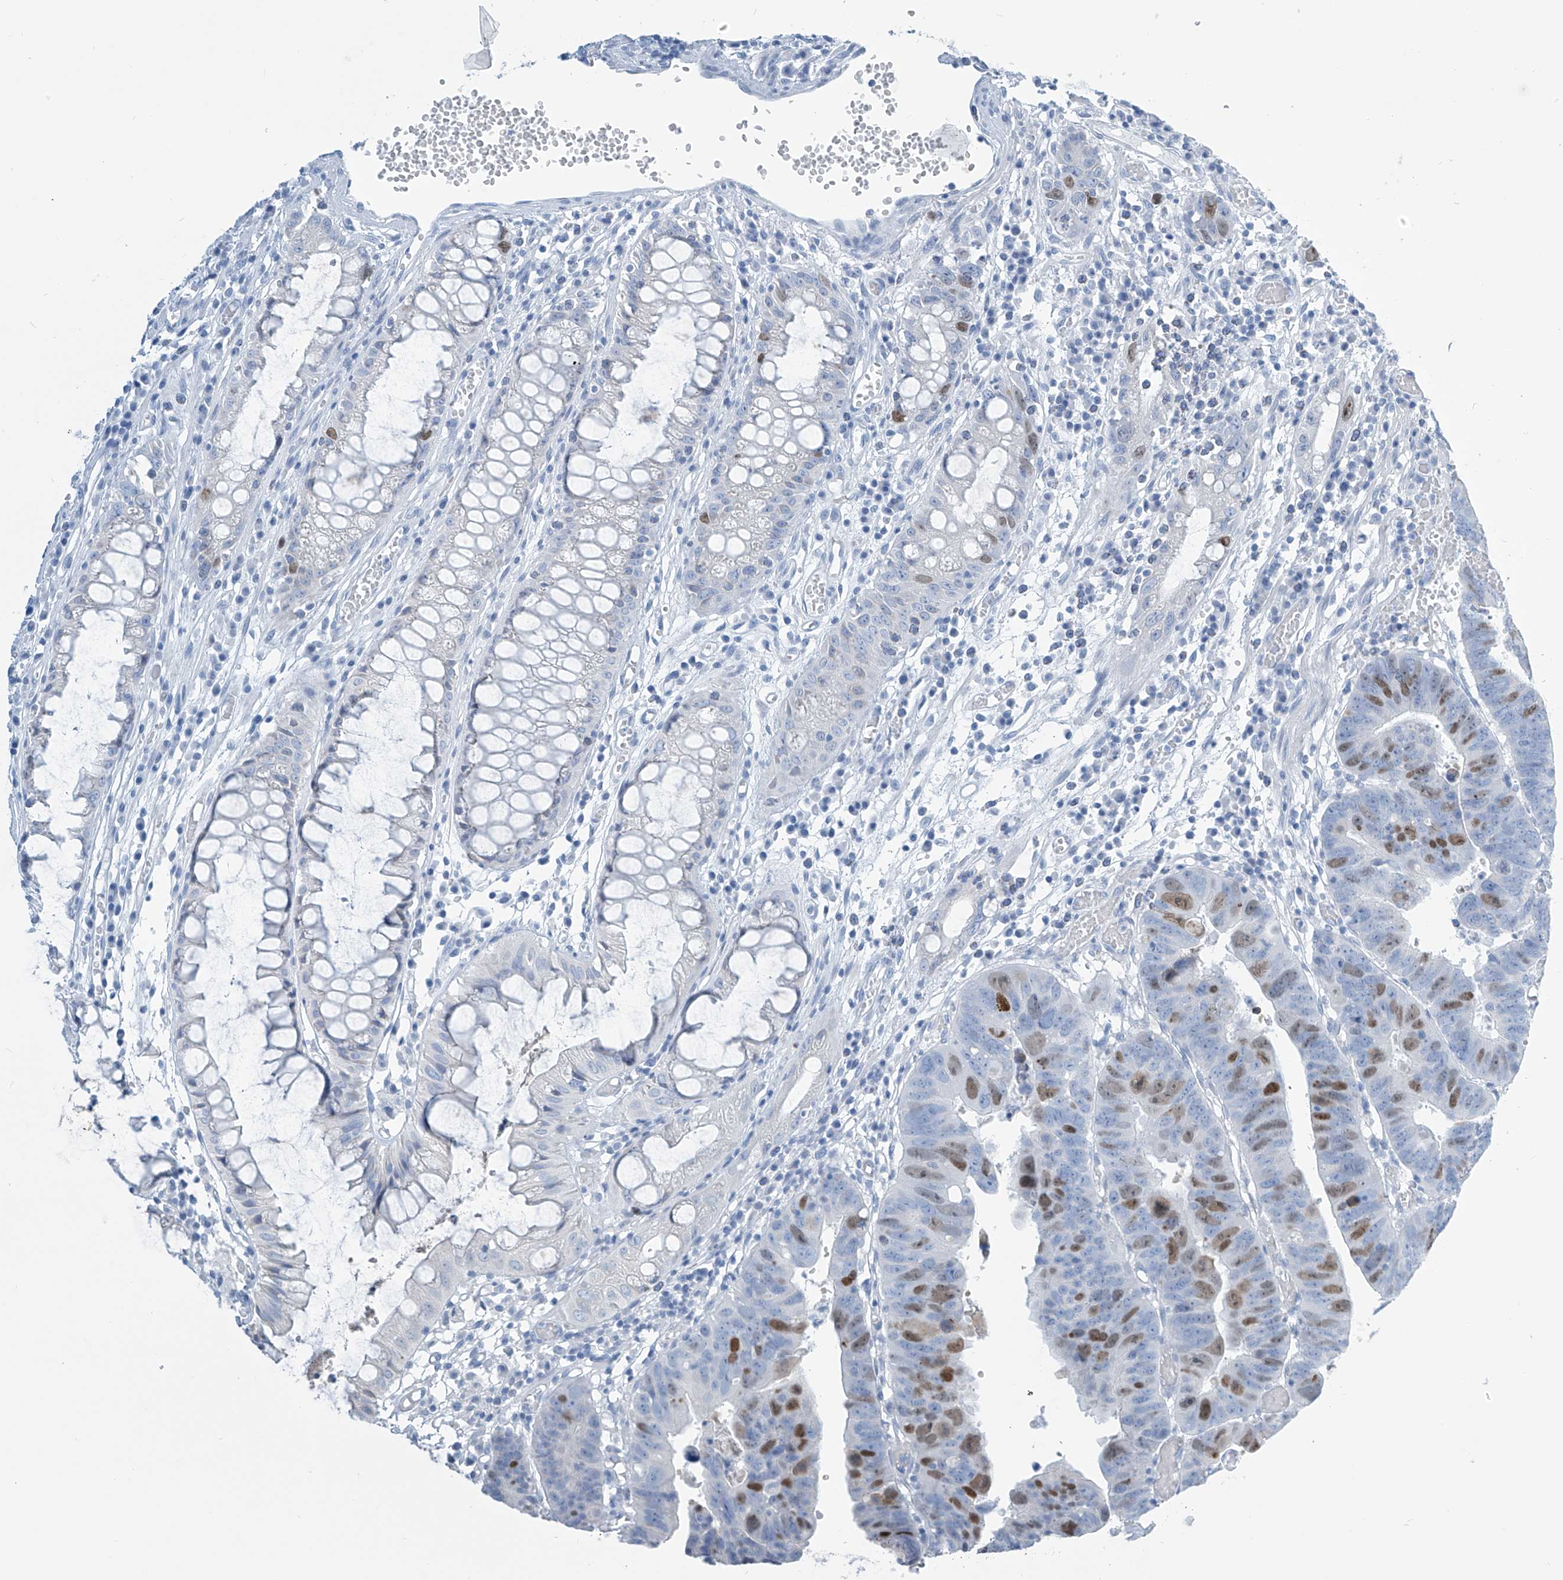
{"staining": {"intensity": "moderate", "quantity": "<25%", "location": "nuclear"}, "tissue": "colorectal cancer", "cell_type": "Tumor cells", "image_type": "cancer", "snomed": [{"axis": "morphology", "description": "Adenocarcinoma, NOS"}, {"axis": "topography", "description": "Rectum"}], "caption": "Colorectal cancer stained for a protein (brown) displays moderate nuclear positive expression in approximately <25% of tumor cells.", "gene": "SGO2", "patient": {"sex": "female", "age": 65}}